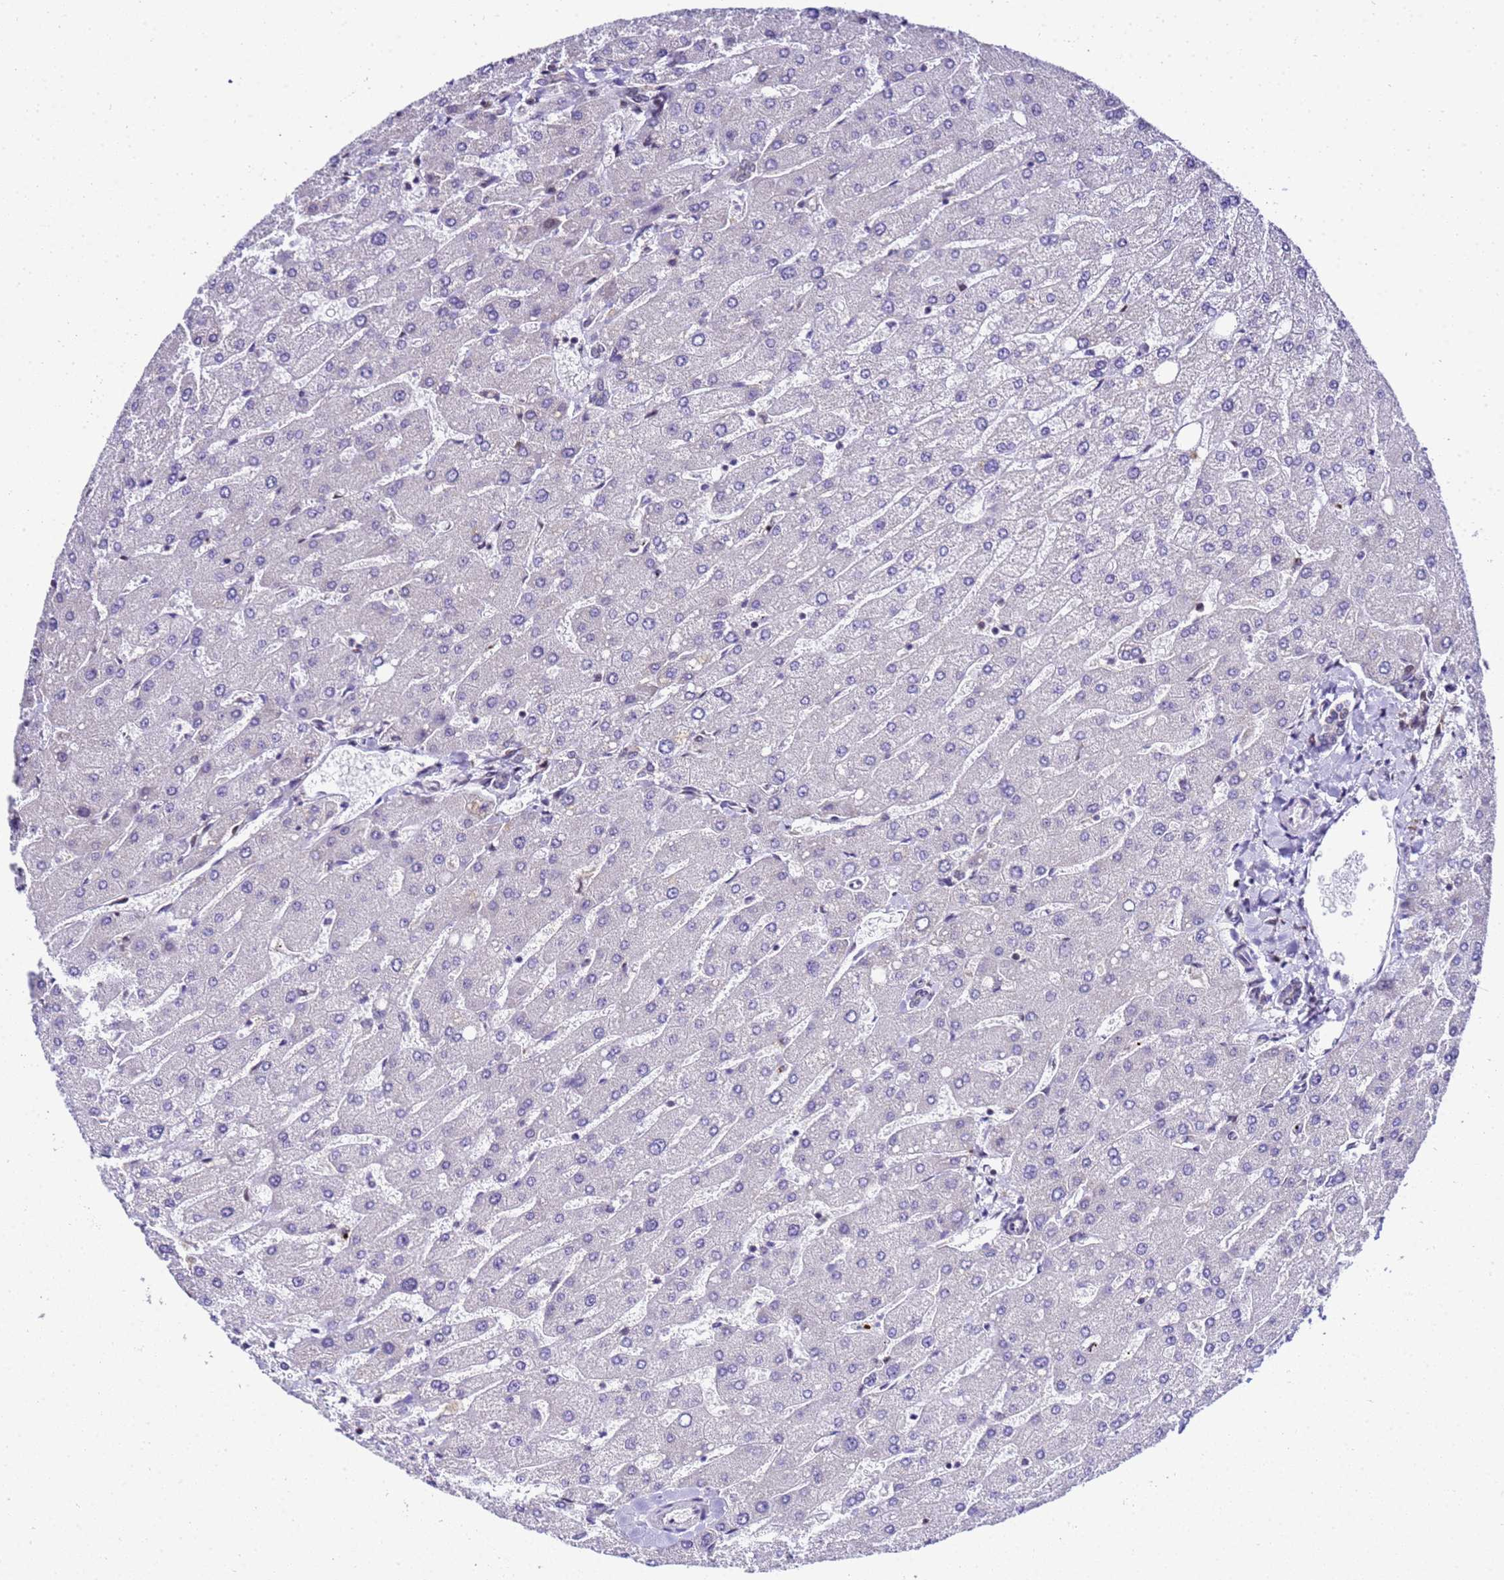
{"staining": {"intensity": "negative", "quantity": "none", "location": "none"}, "tissue": "liver", "cell_type": "Cholangiocytes", "image_type": "normal", "snomed": [{"axis": "morphology", "description": "Normal tissue, NOS"}, {"axis": "topography", "description": "Liver"}], "caption": "A histopathology image of human liver is negative for staining in cholangiocytes.", "gene": "SMN1", "patient": {"sex": "male", "age": 55}}